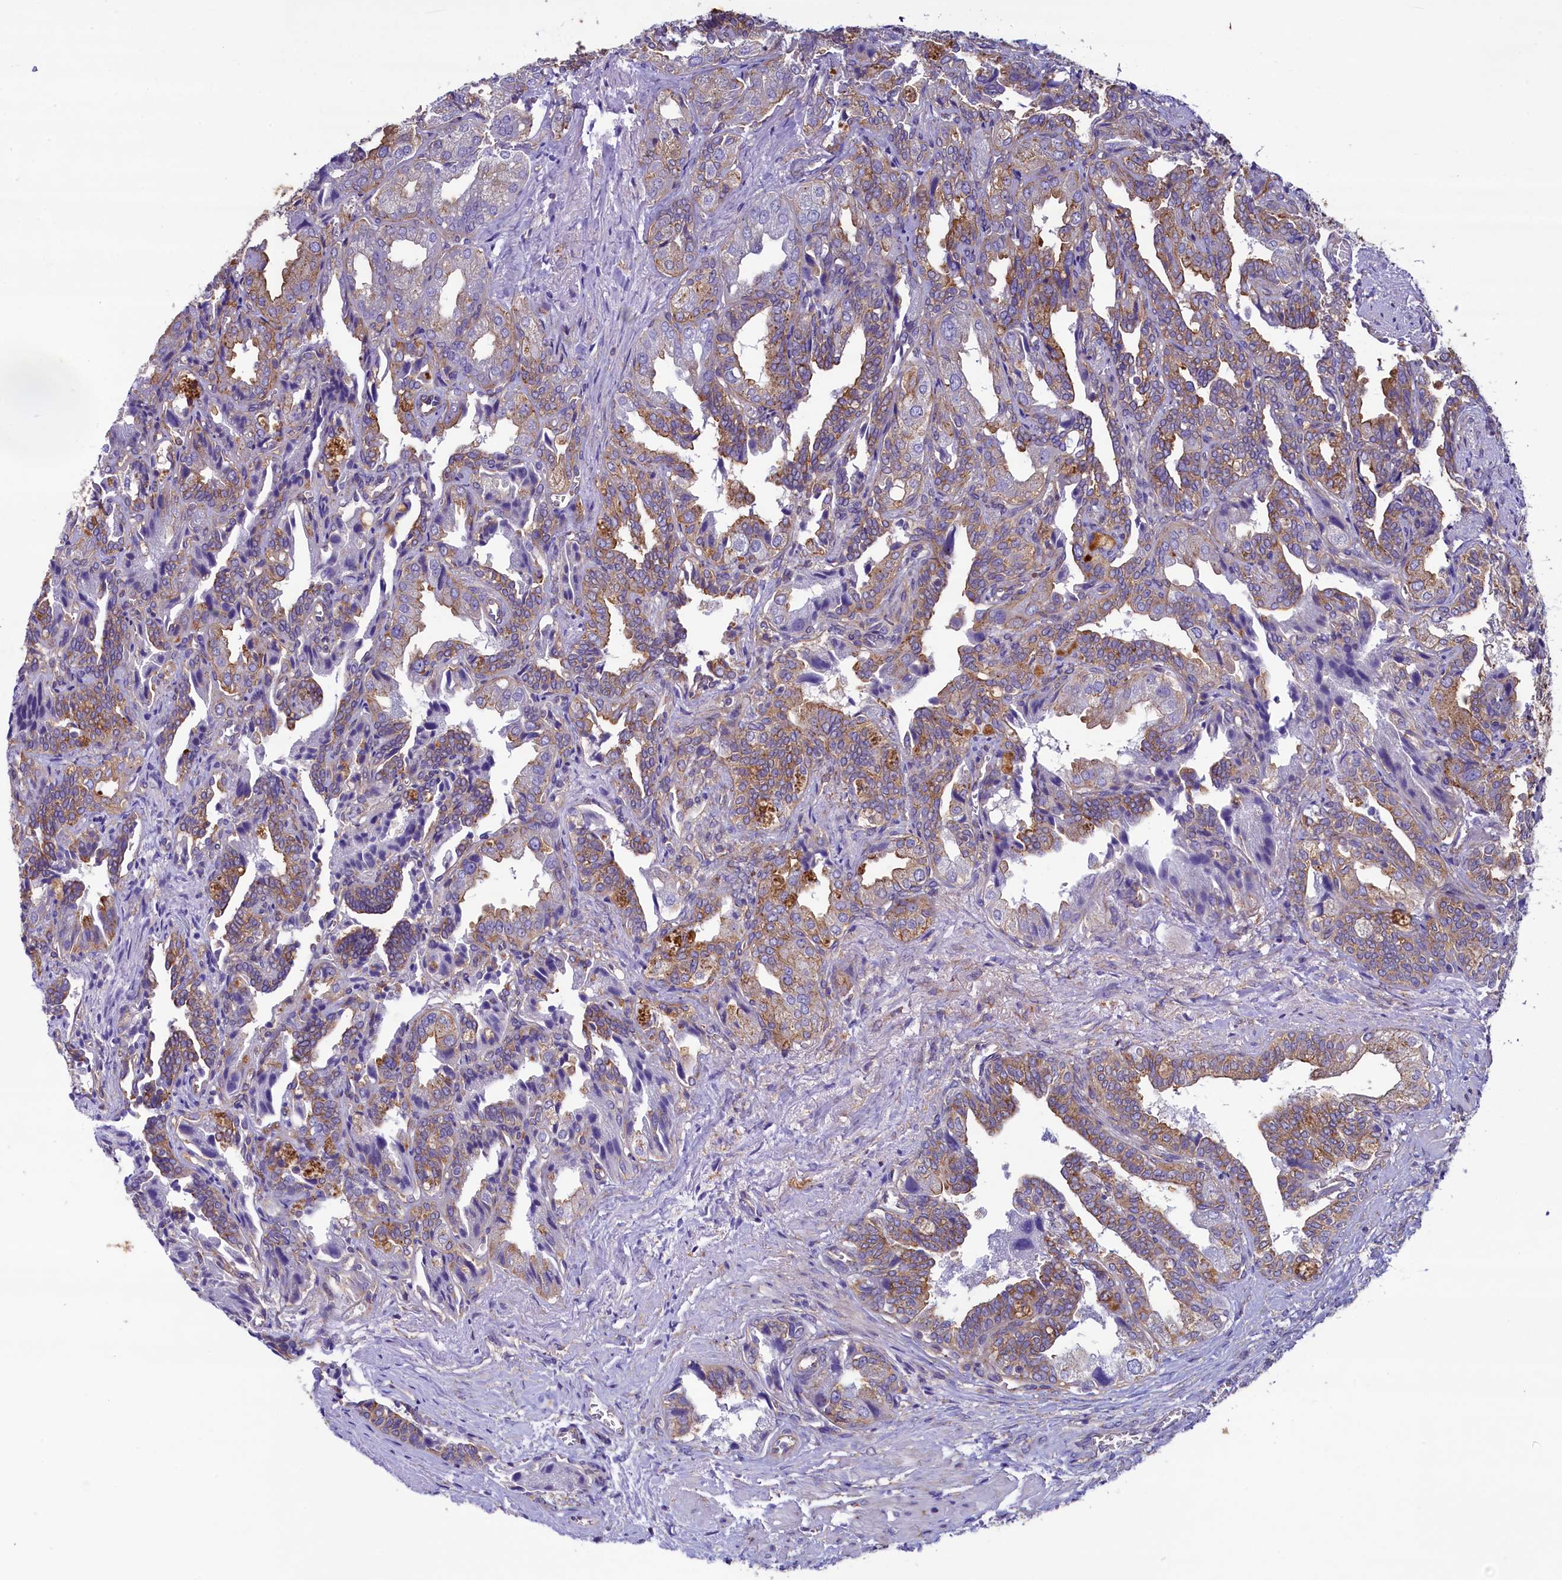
{"staining": {"intensity": "moderate", "quantity": ">75%", "location": "cytoplasmic/membranous"}, "tissue": "seminal vesicle", "cell_type": "Glandular cells", "image_type": "normal", "snomed": [{"axis": "morphology", "description": "Normal tissue, NOS"}, {"axis": "topography", "description": "Seminal veicle"}], "caption": "High-power microscopy captured an IHC micrograph of benign seminal vesicle, revealing moderate cytoplasmic/membranous positivity in about >75% of glandular cells. The staining was performed using DAB to visualize the protein expression in brown, while the nuclei were stained in blue with hematoxylin (Magnification: 20x).", "gene": "GPR21", "patient": {"sex": "male", "age": 63}}